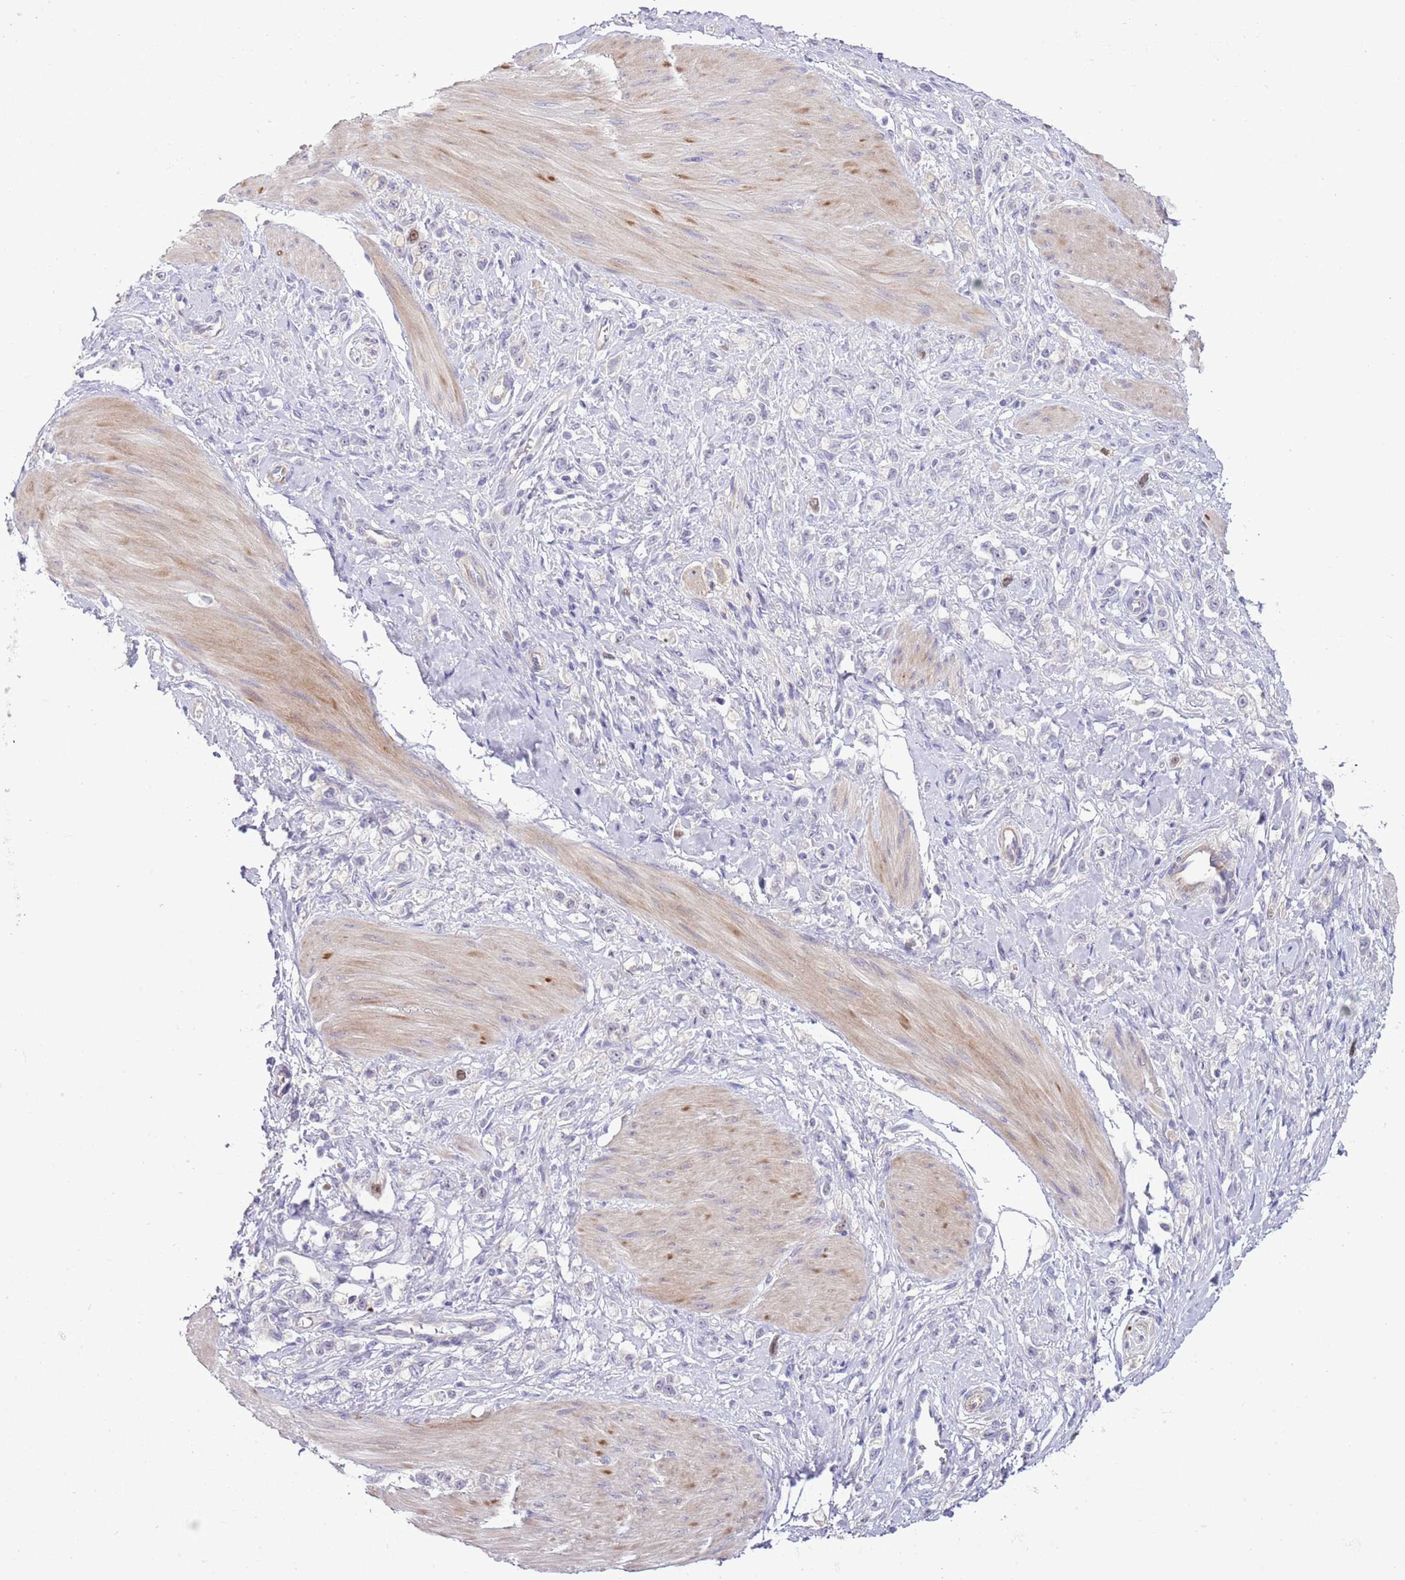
{"staining": {"intensity": "negative", "quantity": "none", "location": "none"}, "tissue": "stomach cancer", "cell_type": "Tumor cells", "image_type": "cancer", "snomed": [{"axis": "morphology", "description": "Adenocarcinoma, NOS"}, {"axis": "topography", "description": "Stomach"}], "caption": "Human stomach cancer (adenocarcinoma) stained for a protein using IHC exhibits no positivity in tumor cells.", "gene": "FBRSL1", "patient": {"sex": "female", "age": 65}}